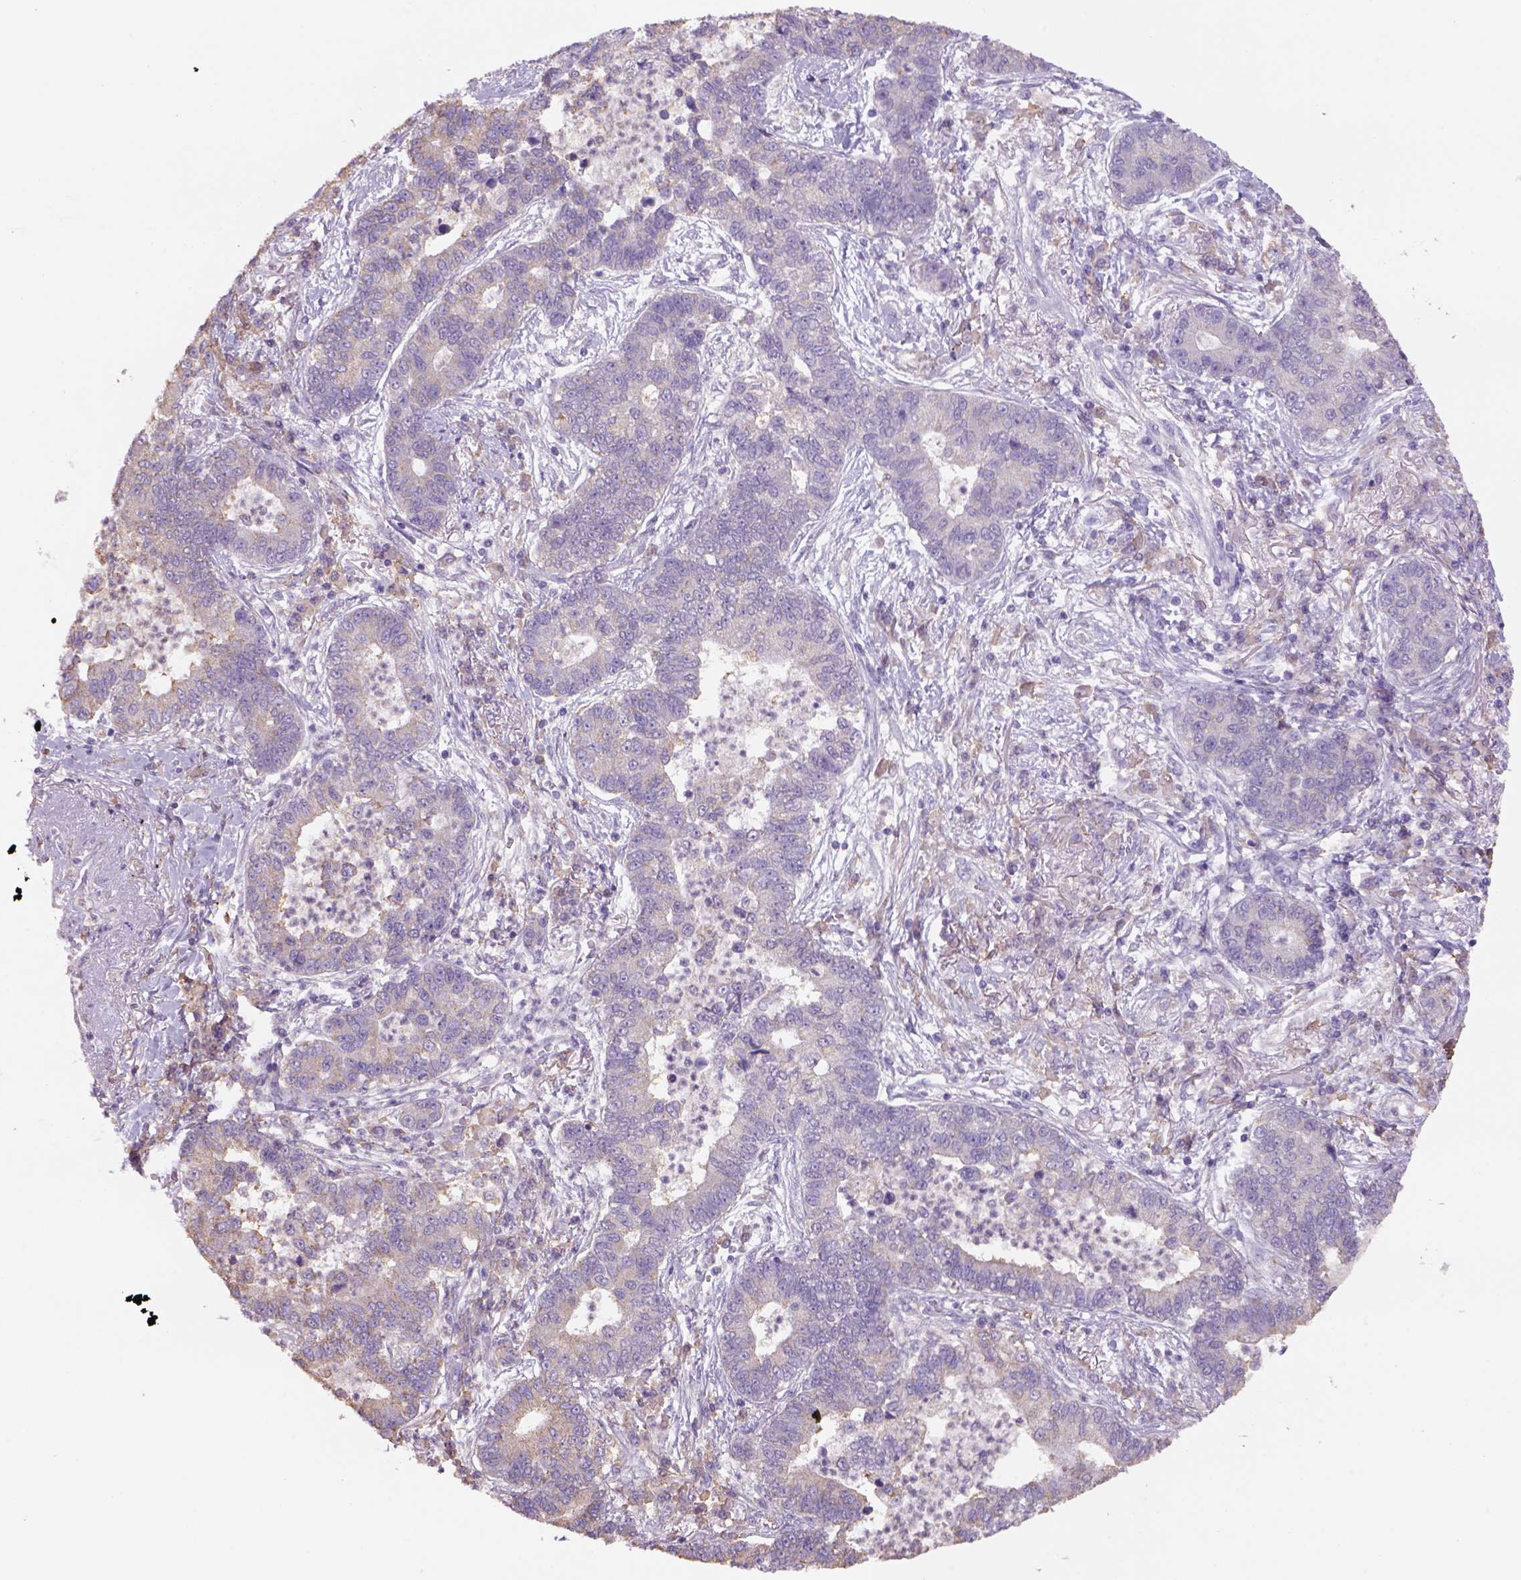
{"staining": {"intensity": "weak", "quantity": "25%-75%", "location": "cytoplasmic/membranous"}, "tissue": "lung cancer", "cell_type": "Tumor cells", "image_type": "cancer", "snomed": [{"axis": "morphology", "description": "Adenocarcinoma, NOS"}, {"axis": "topography", "description": "Lung"}], "caption": "A micrograph of human adenocarcinoma (lung) stained for a protein exhibits weak cytoplasmic/membranous brown staining in tumor cells. Using DAB (brown) and hematoxylin (blue) stains, captured at high magnification using brightfield microscopy.", "gene": "NAALAD2", "patient": {"sex": "female", "age": 57}}